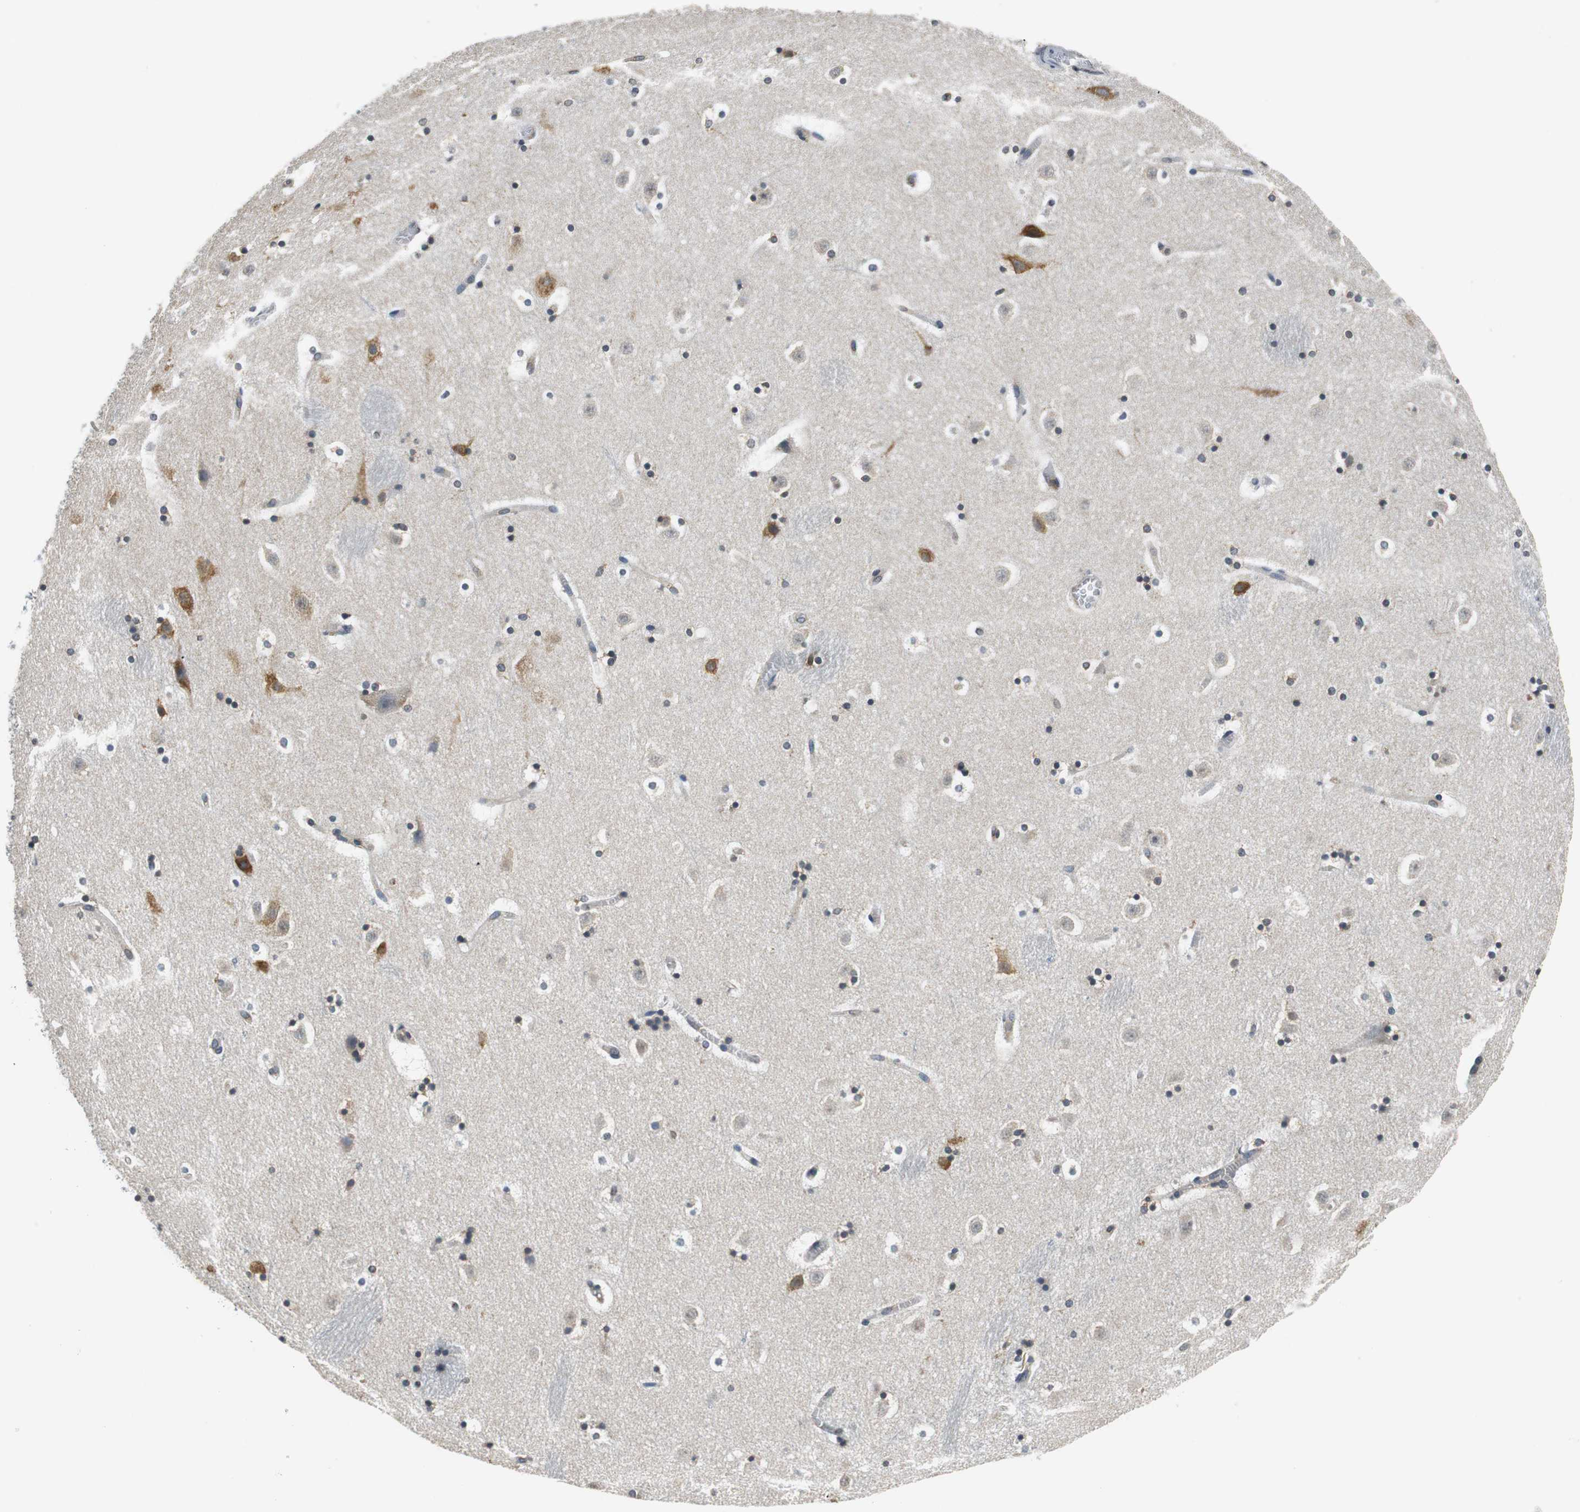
{"staining": {"intensity": "moderate", "quantity": "25%-75%", "location": "cytoplasmic/membranous"}, "tissue": "caudate", "cell_type": "Glial cells", "image_type": "normal", "snomed": [{"axis": "morphology", "description": "Normal tissue, NOS"}, {"axis": "topography", "description": "Lateral ventricle wall"}], "caption": "Moderate cytoplasmic/membranous positivity for a protein is appreciated in about 25%-75% of glial cells of normal caudate using IHC.", "gene": "CNOT3", "patient": {"sex": "male", "age": 45}}